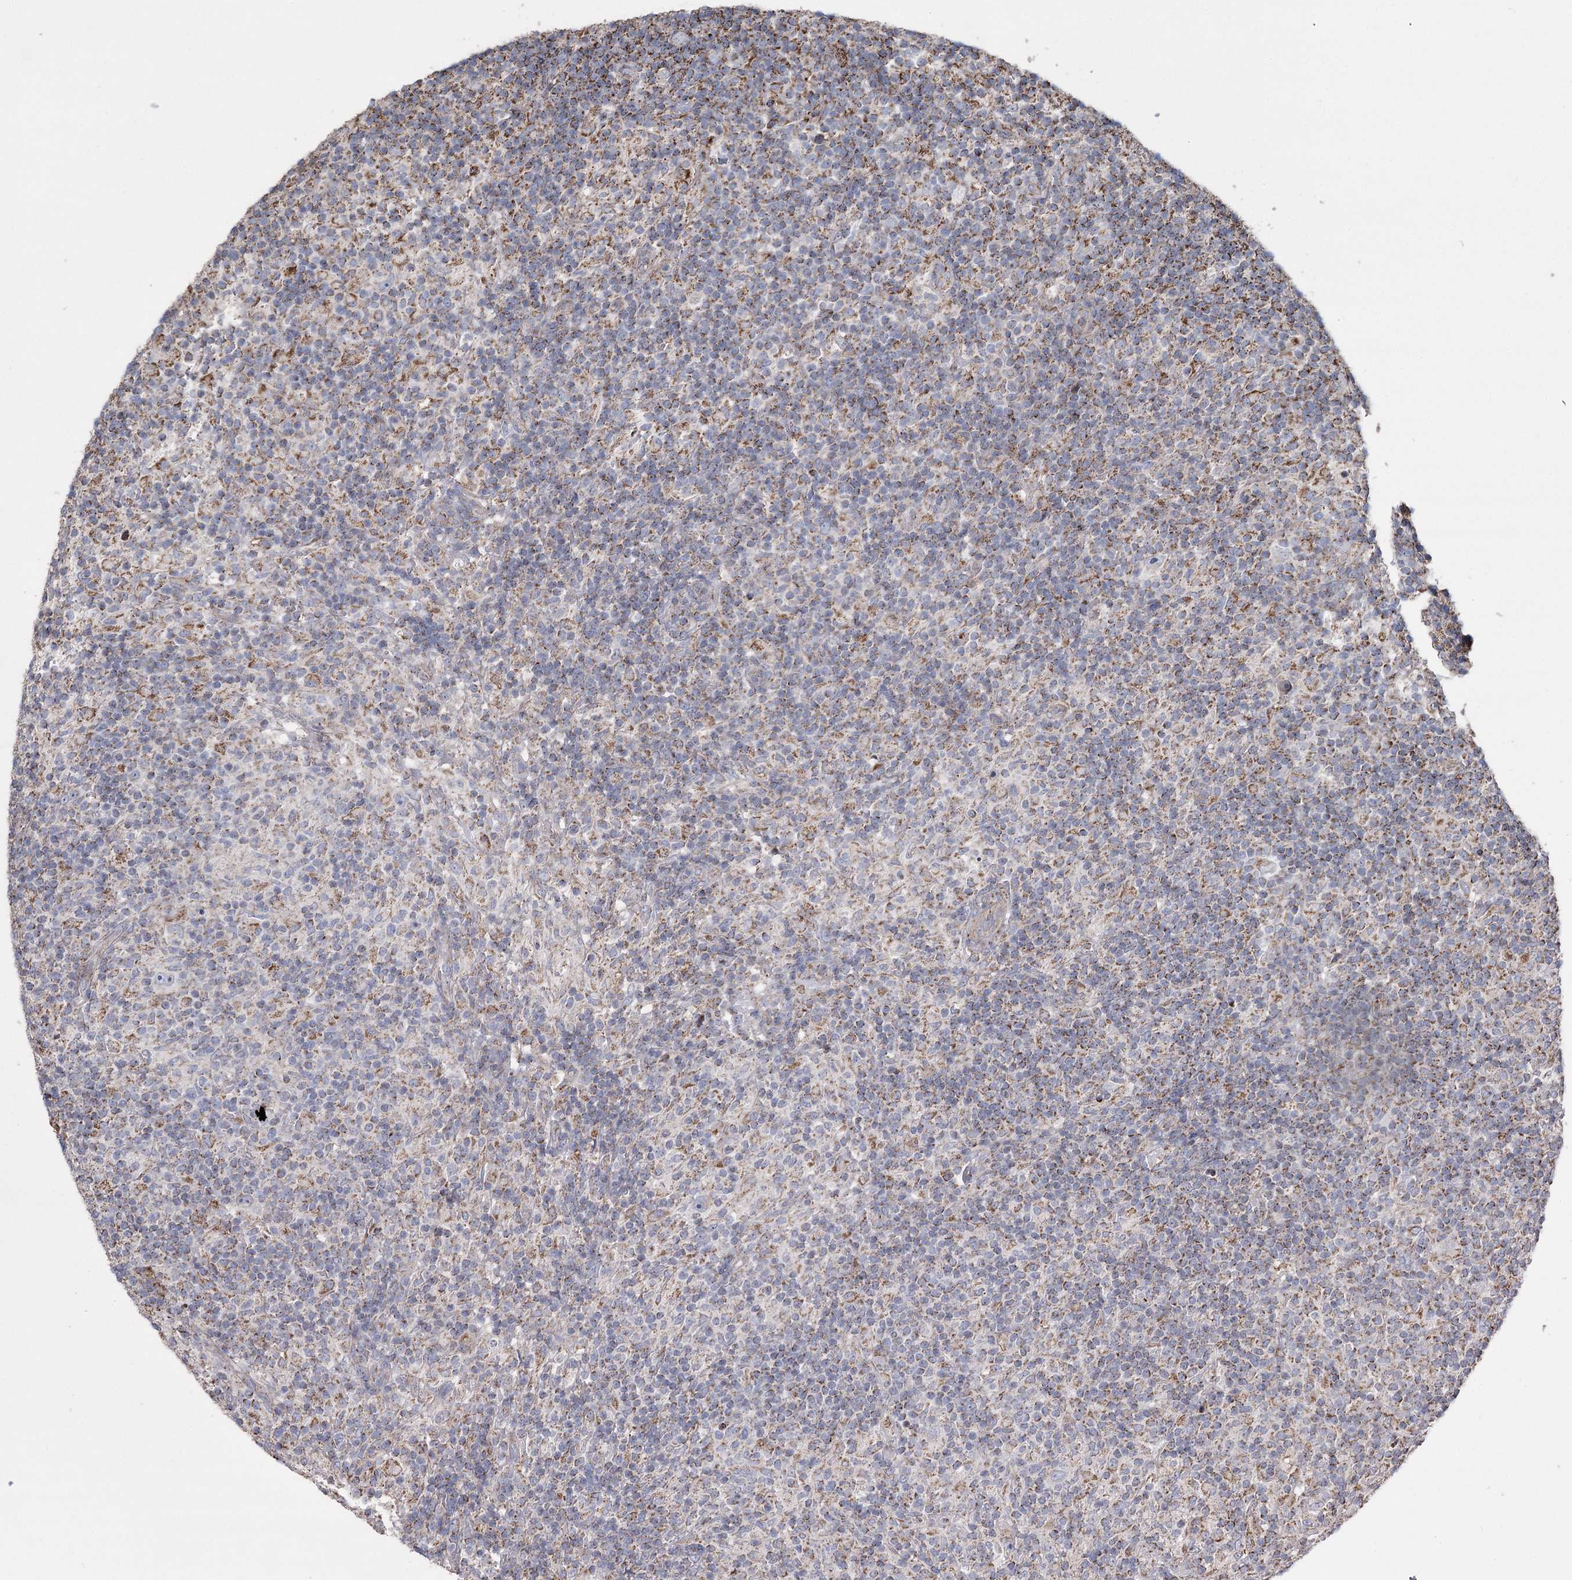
{"staining": {"intensity": "negative", "quantity": "none", "location": "none"}, "tissue": "lymphoma", "cell_type": "Tumor cells", "image_type": "cancer", "snomed": [{"axis": "morphology", "description": "Hodgkin's disease, NOS"}, {"axis": "topography", "description": "Lymph node"}], "caption": "This image is of lymphoma stained with IHC to label a protein in brown with the nuclei are counter-stained blue. There is no staining in tumor cells. The staining was performed using DAB (3,3'-diaminobenzidine) to visualize the protein expression in brown, while the nuclei were stained in blue with hematoxylin (Magnification: 20x).", "gene": "RANBP3L", "patient": {"sex": "male", "age": 70}}